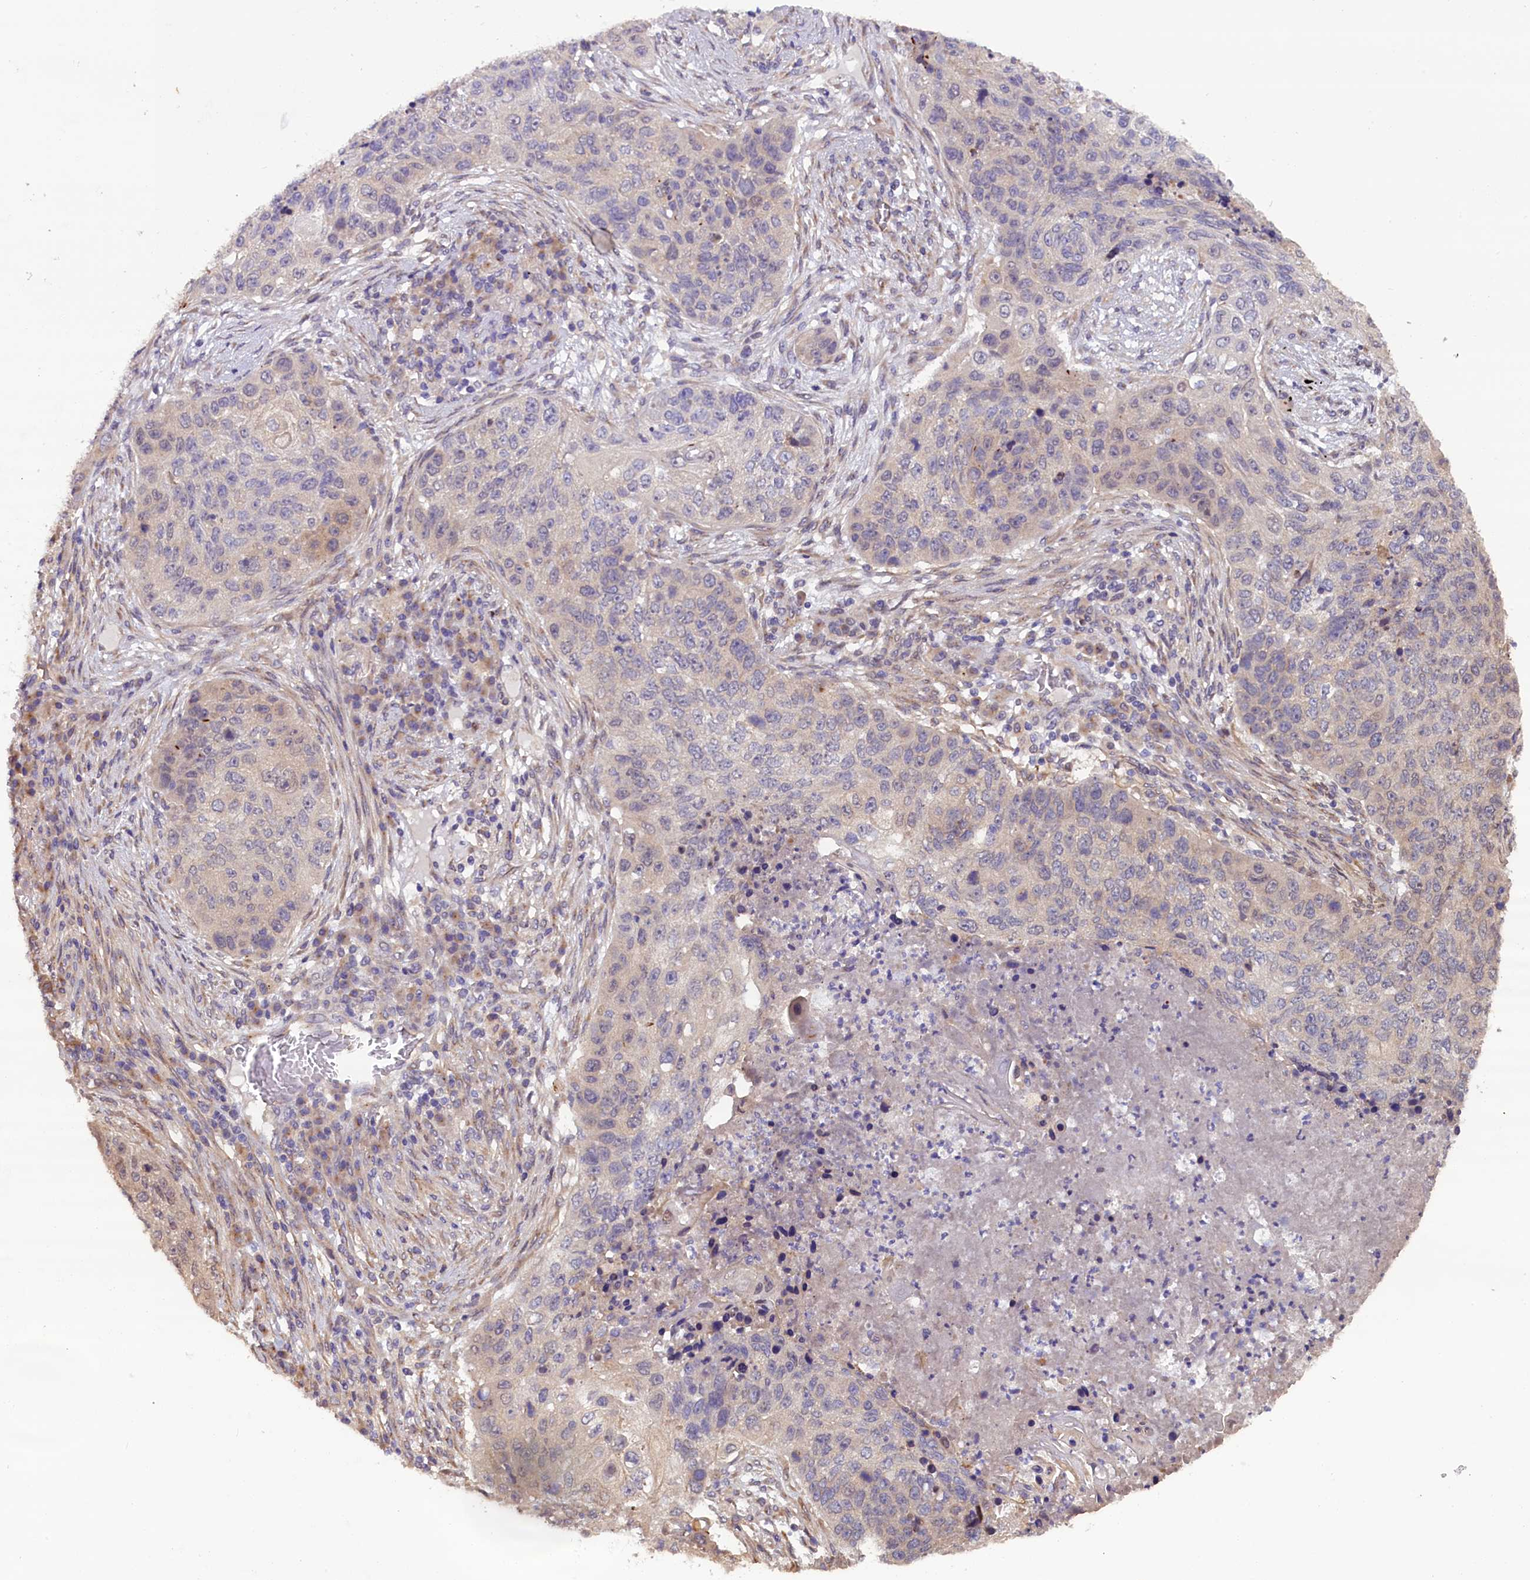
{"staining": {"intensity": "weak", "quantity": "<25%", "location": "cytoplasmic/membranous"}, "tissue": "lung cancer", "cell_type": "Tumor cells", "image_type": "cancer", "snomed": [{"axis": "morphology", "description": "Squamous cell carcinoma, NOS"}, {"axis": "topography", "description": "Lung"}], "caption": "Immunohistochemistry (IHC) micrograph of neoplastic tissue: lung cancer stained with DAB shows no significant protein staining in tumor cells.", "gene": "CCDC9B", "patient": {"sex": "female", "age": 63}}